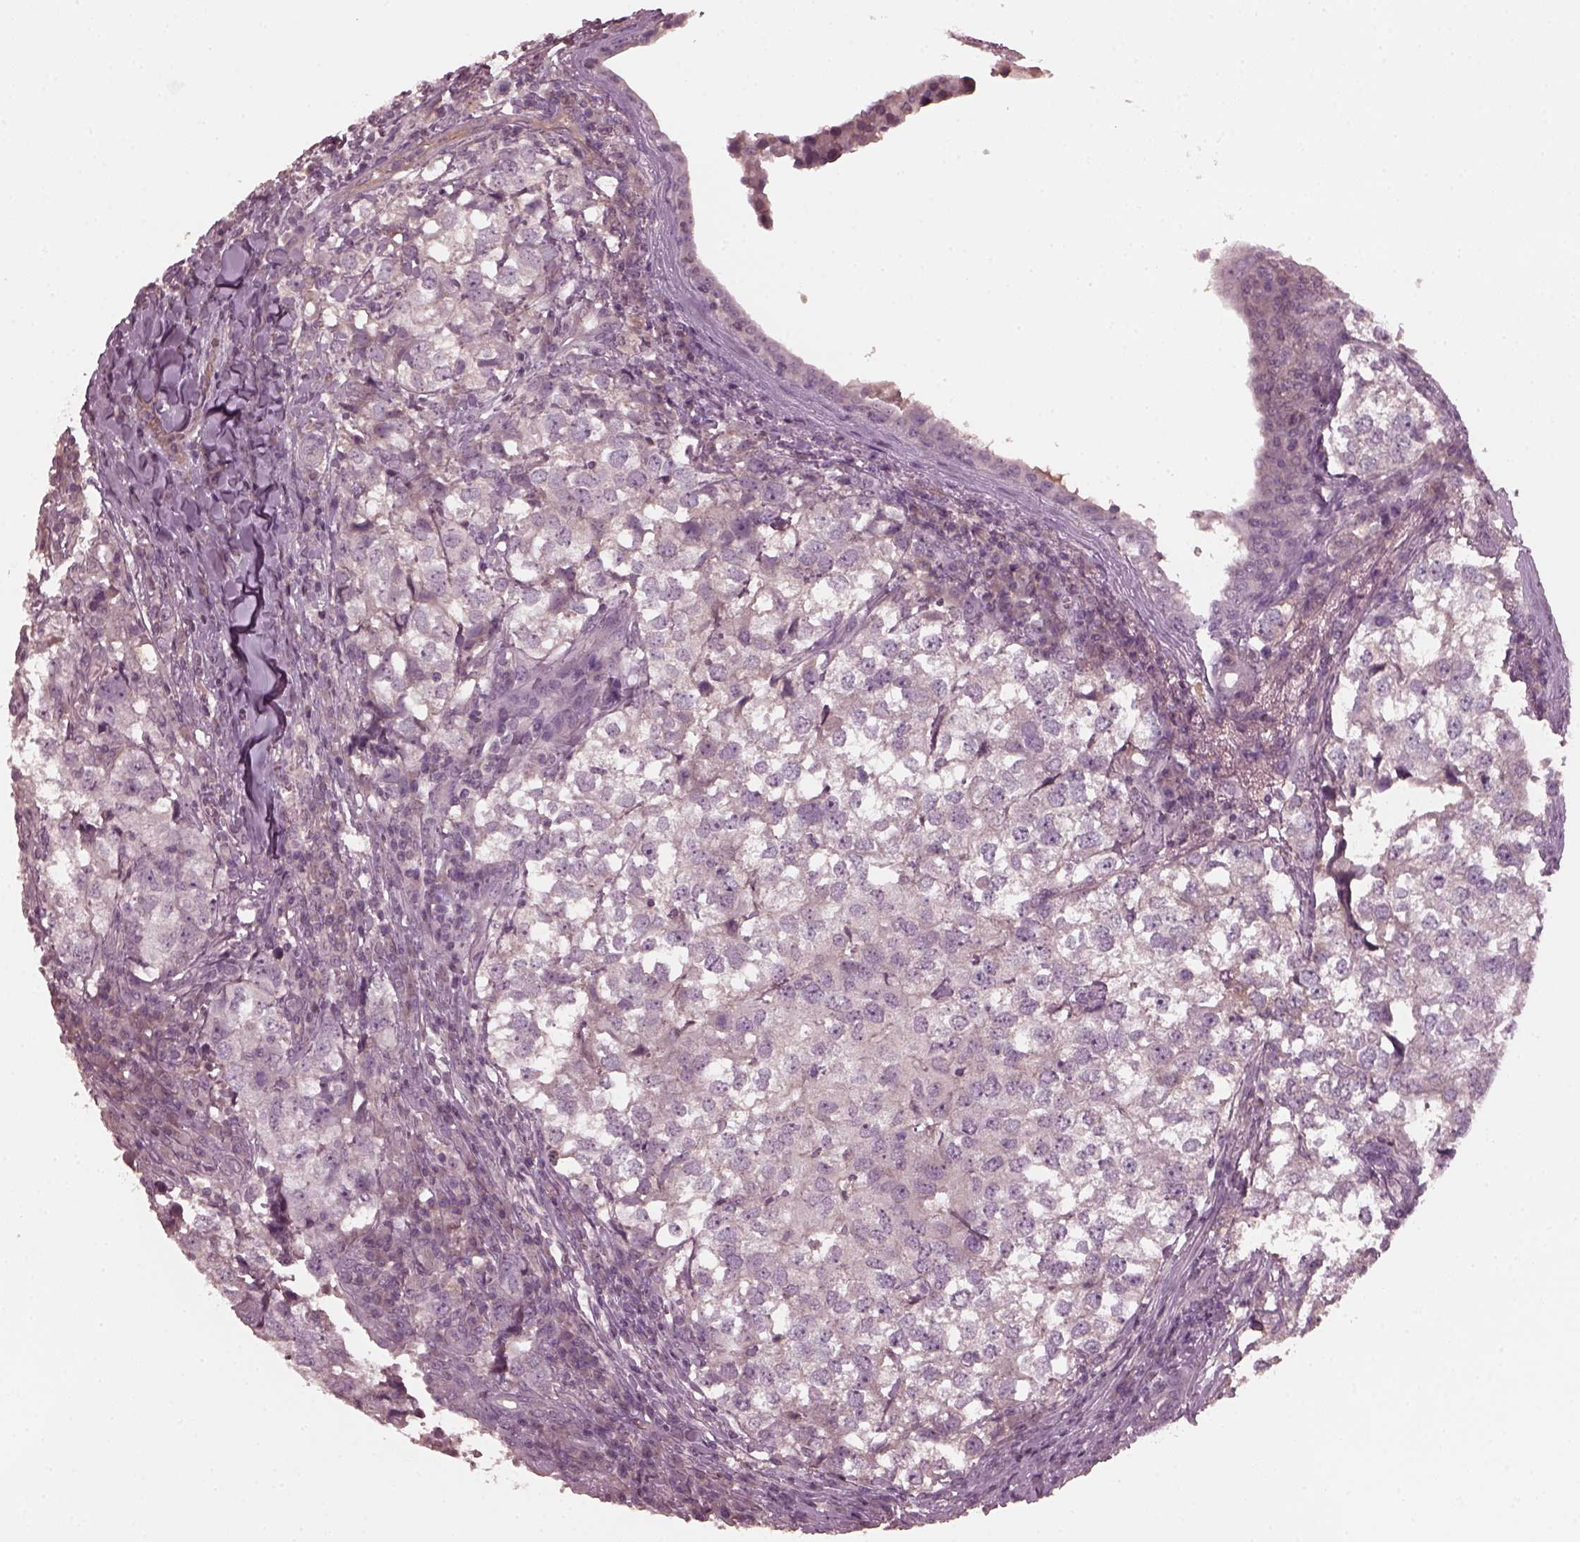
{"staining": {"intensity": "negative", "quantity": "none", "location": "none"}, "tissue": "breast cancer", "cell_type": "Tumor cells", "image_type": "cancer", "snomed": [{"axis": "morphology", "description": "Duct carcinoma"}, {"axis": "topography", "description": "Breast"}], "caption": "This micrograph is of breast cancer stained with immunohistochemistry (IHC) to label a protein in brown with the nuclei are counter-stained blue. There is no expression in tumor cells.", "gene": "PORCN", "patient": {"sex": "female", "age": 30}}